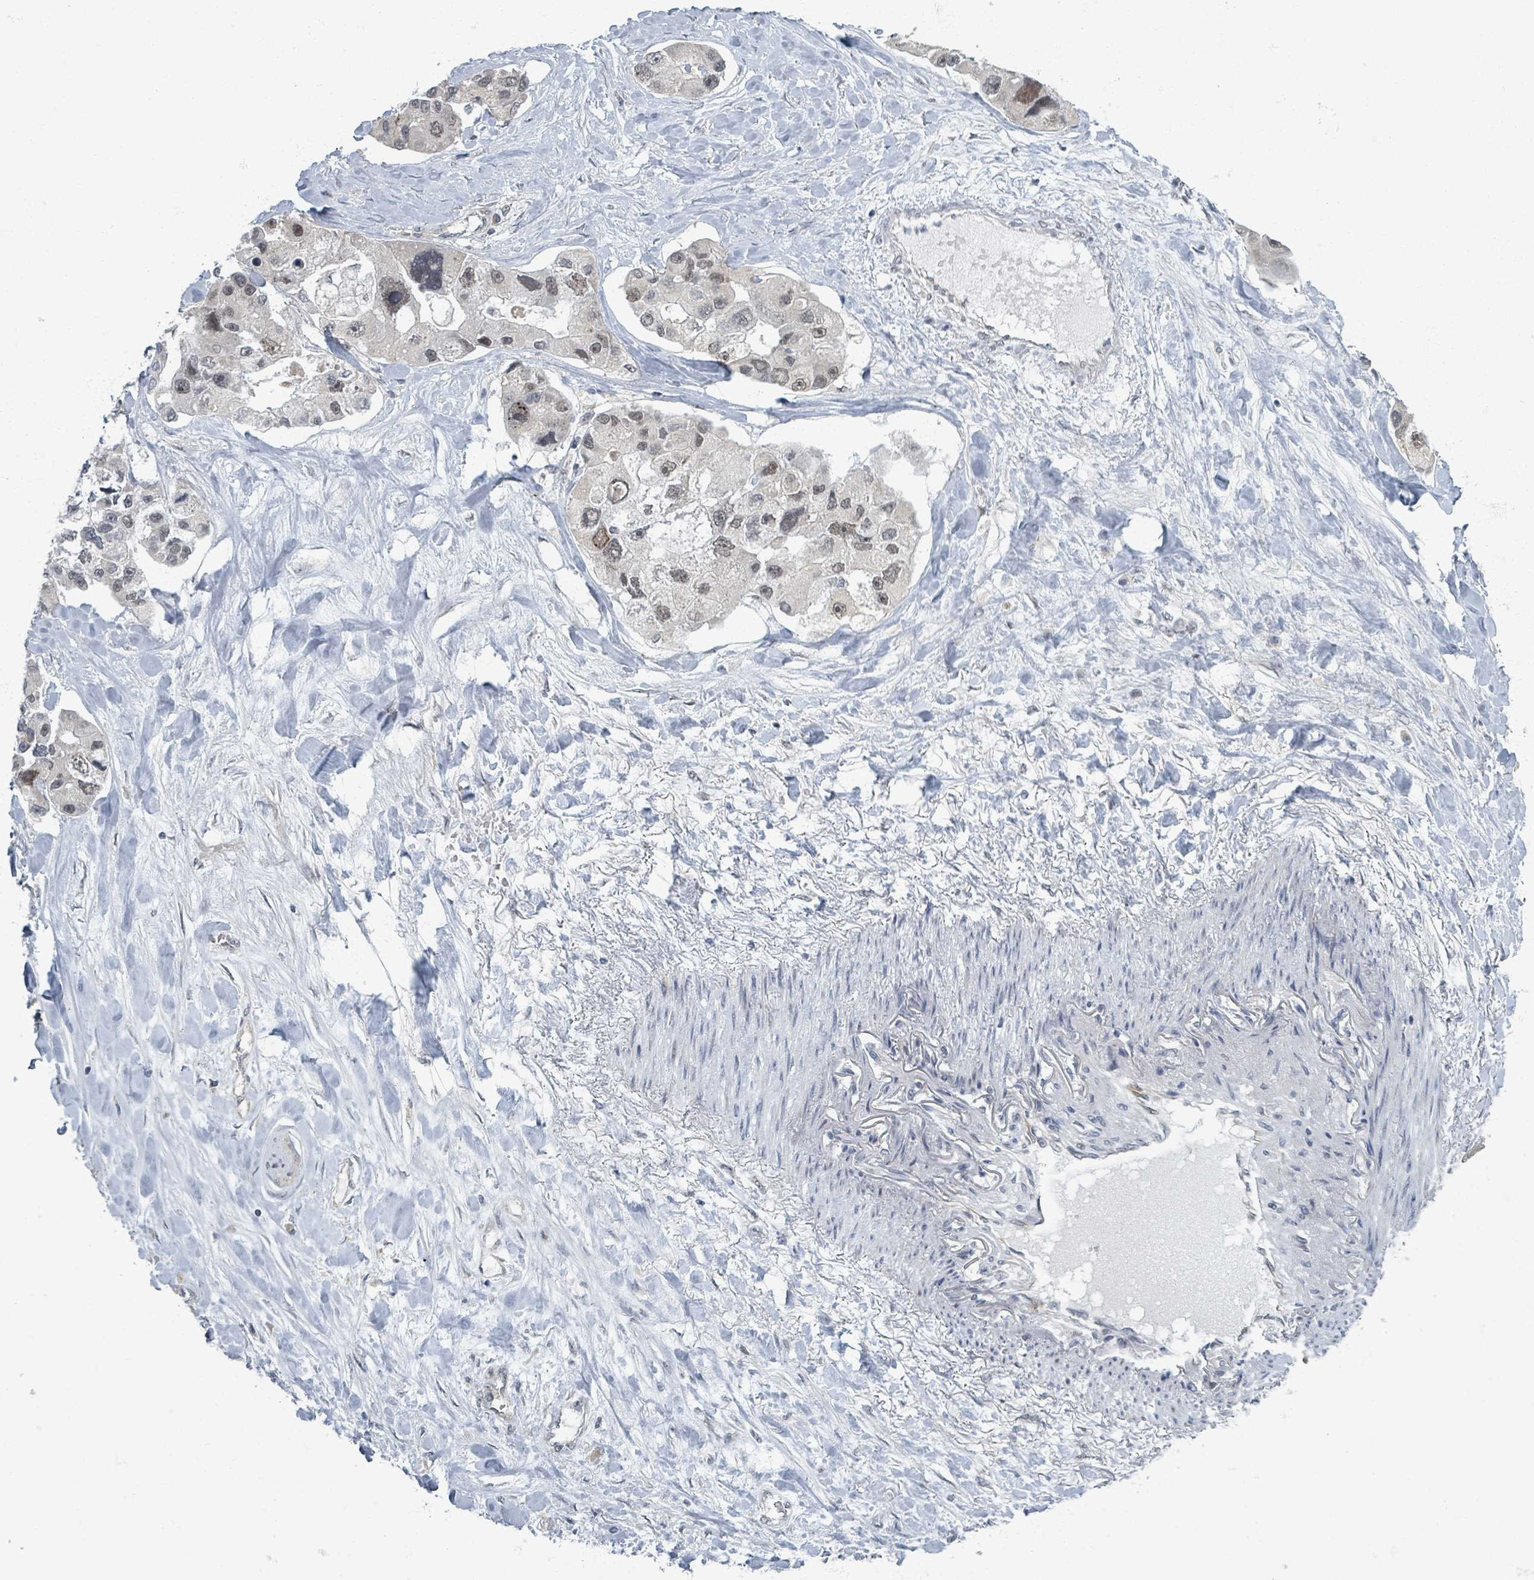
{"staining": {"intensity": "weak", "quantity": "25%-75%", "location": "nuclear"}, "tissue": "lung cancer", "cell_type": "Tumor cells", "image_type": "cancer", "snomed": [{"axis": "morphology", "description": "Adenocarcinoma, NOS"}, {"axis": "topography", "description": "Lung"}], "caption": "There is low levels of weak nuclear positivity in tumor cells of lung cancer (adenocarcinoma), as demonstrated by immunohistochemical staining (brown color).", "gene": "INTS15", "patient": {"sex": "female", "age": 54}}